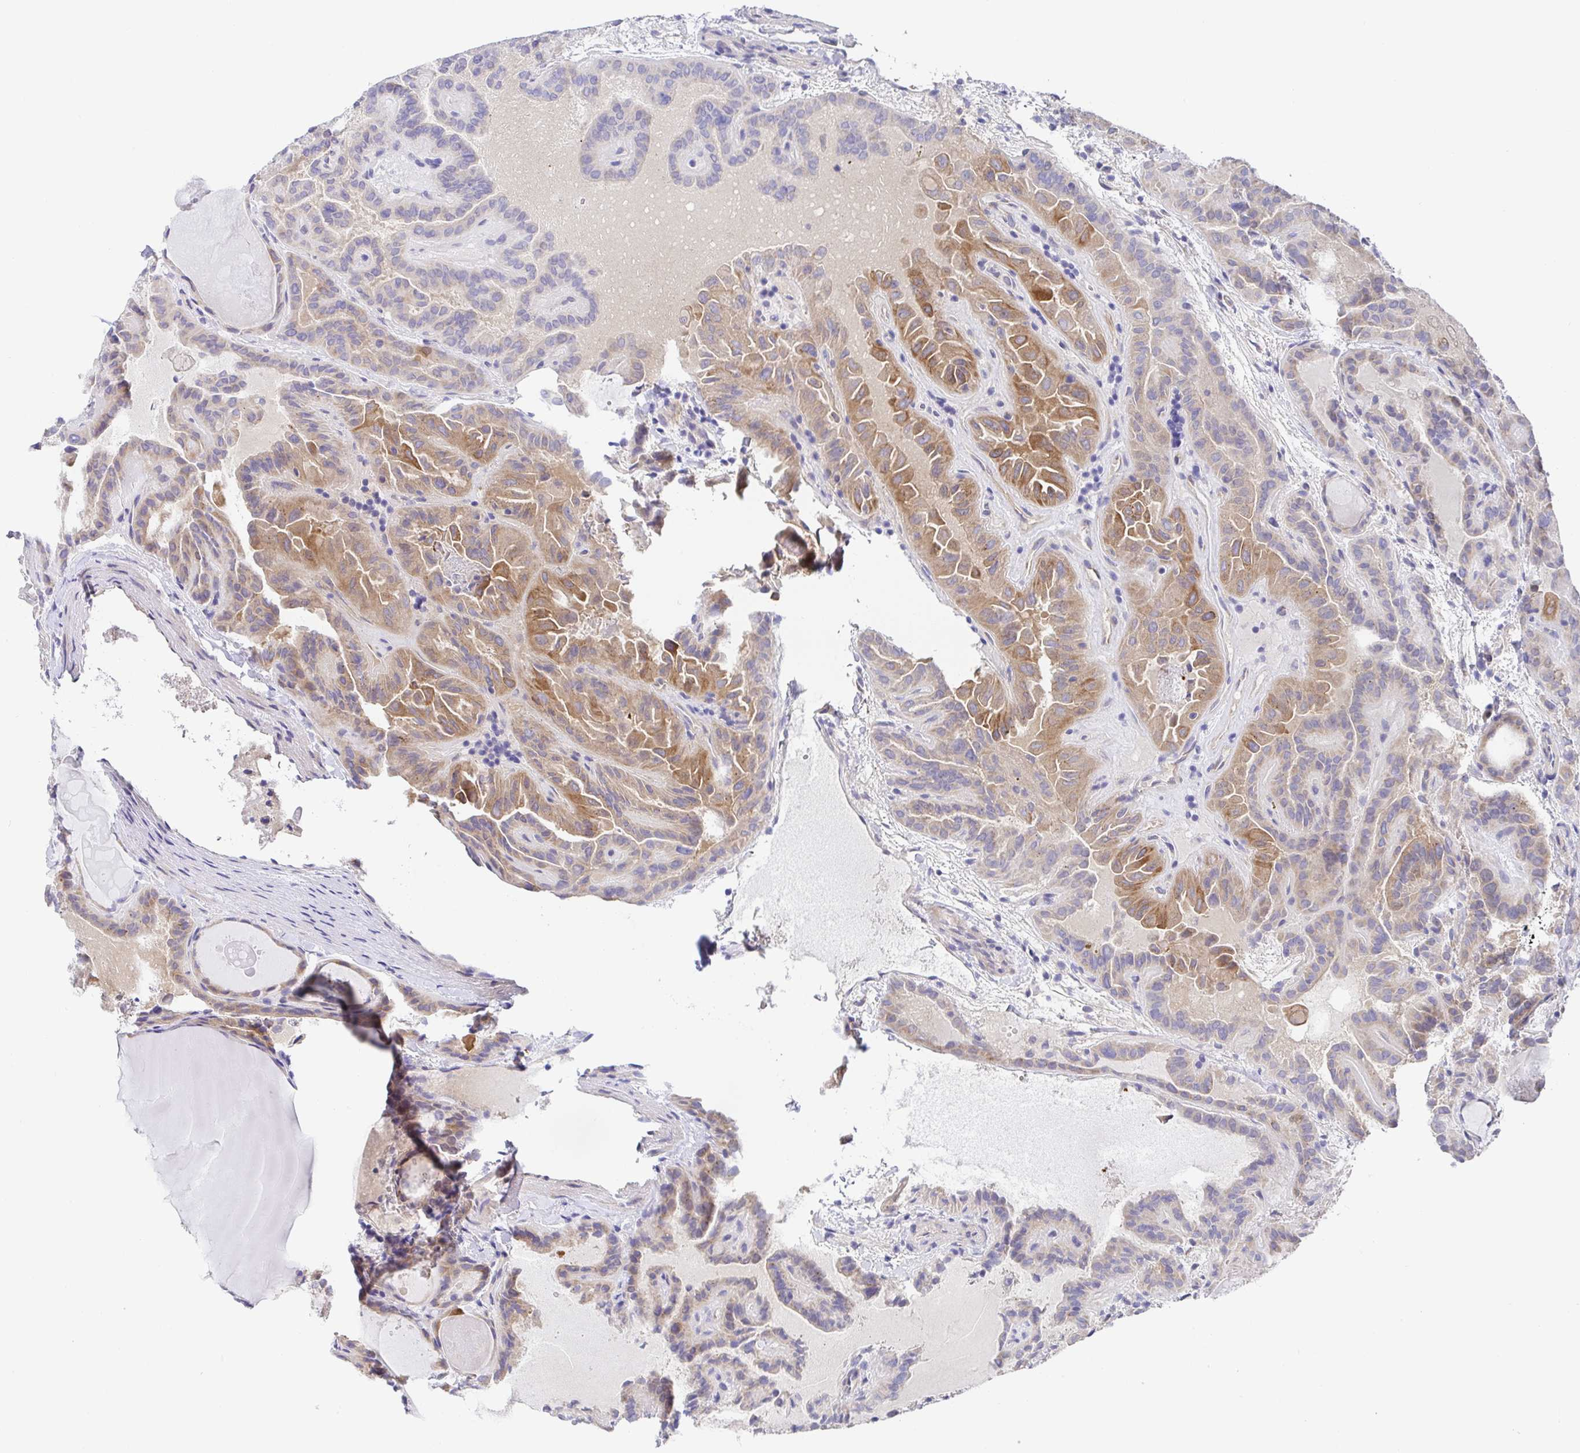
{"staining": {"intensity": "moderate", "quantity": "25%-75%", "location": "cytoplasmic/membranous"}, "tissue": "thyroid cancer", "cell_type": "Tumor cells", "image_type": "cancer", "snomed": [{"axis": "morphology", "description": "Papillary adenocarcinoma, NOS"}, {"axis": "topography", "description": "Thyroid gland"}], "caption": "Immunohistochemical staining of thyroid papillary adenocarcinoma exhibits medium levels of moderate cytoplasmic/membranous positivity in about 25%-75% of tumor cells.", "gene": "GOLGA1", "patient": {"sex": "female", "age": 46}}